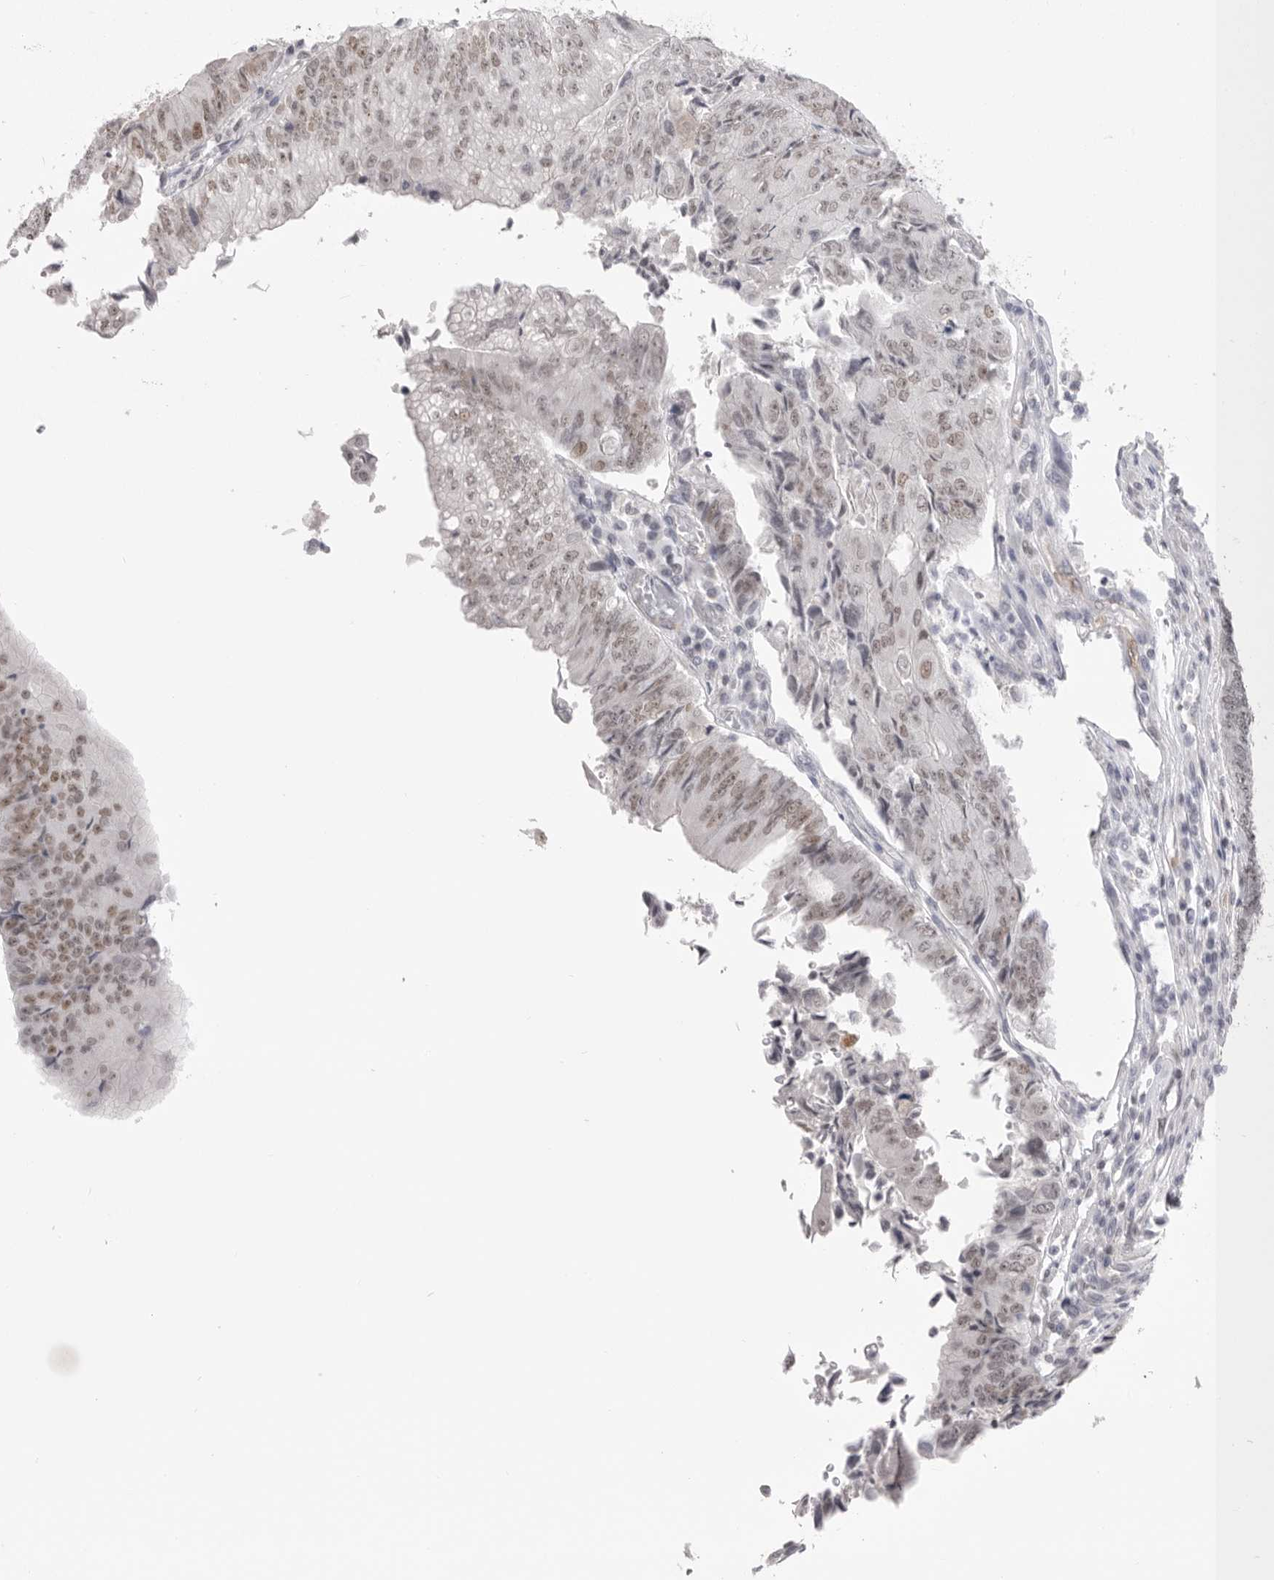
{"staining": {"intensity": "weak", "quantity": ">75%", "location": "nuclear"}, "tissue": "colorectal cancer", "cell_type": "Tumor cells", "image_type": "cancer", "snomed": [{"axis": "morphology", "description": "Adenocarcinoma, NOS"}, {"axis": "topography", "description": "Colon"}], "caption": "A high-resolution image shows IHC staining of colorectal cancer (adenocarcinoma), which reveals weak nuclear positivity in approximately >75% of tumor cells.", "gene": "ZBTB7B", "patient": {"sex": "female", "age": 67}}